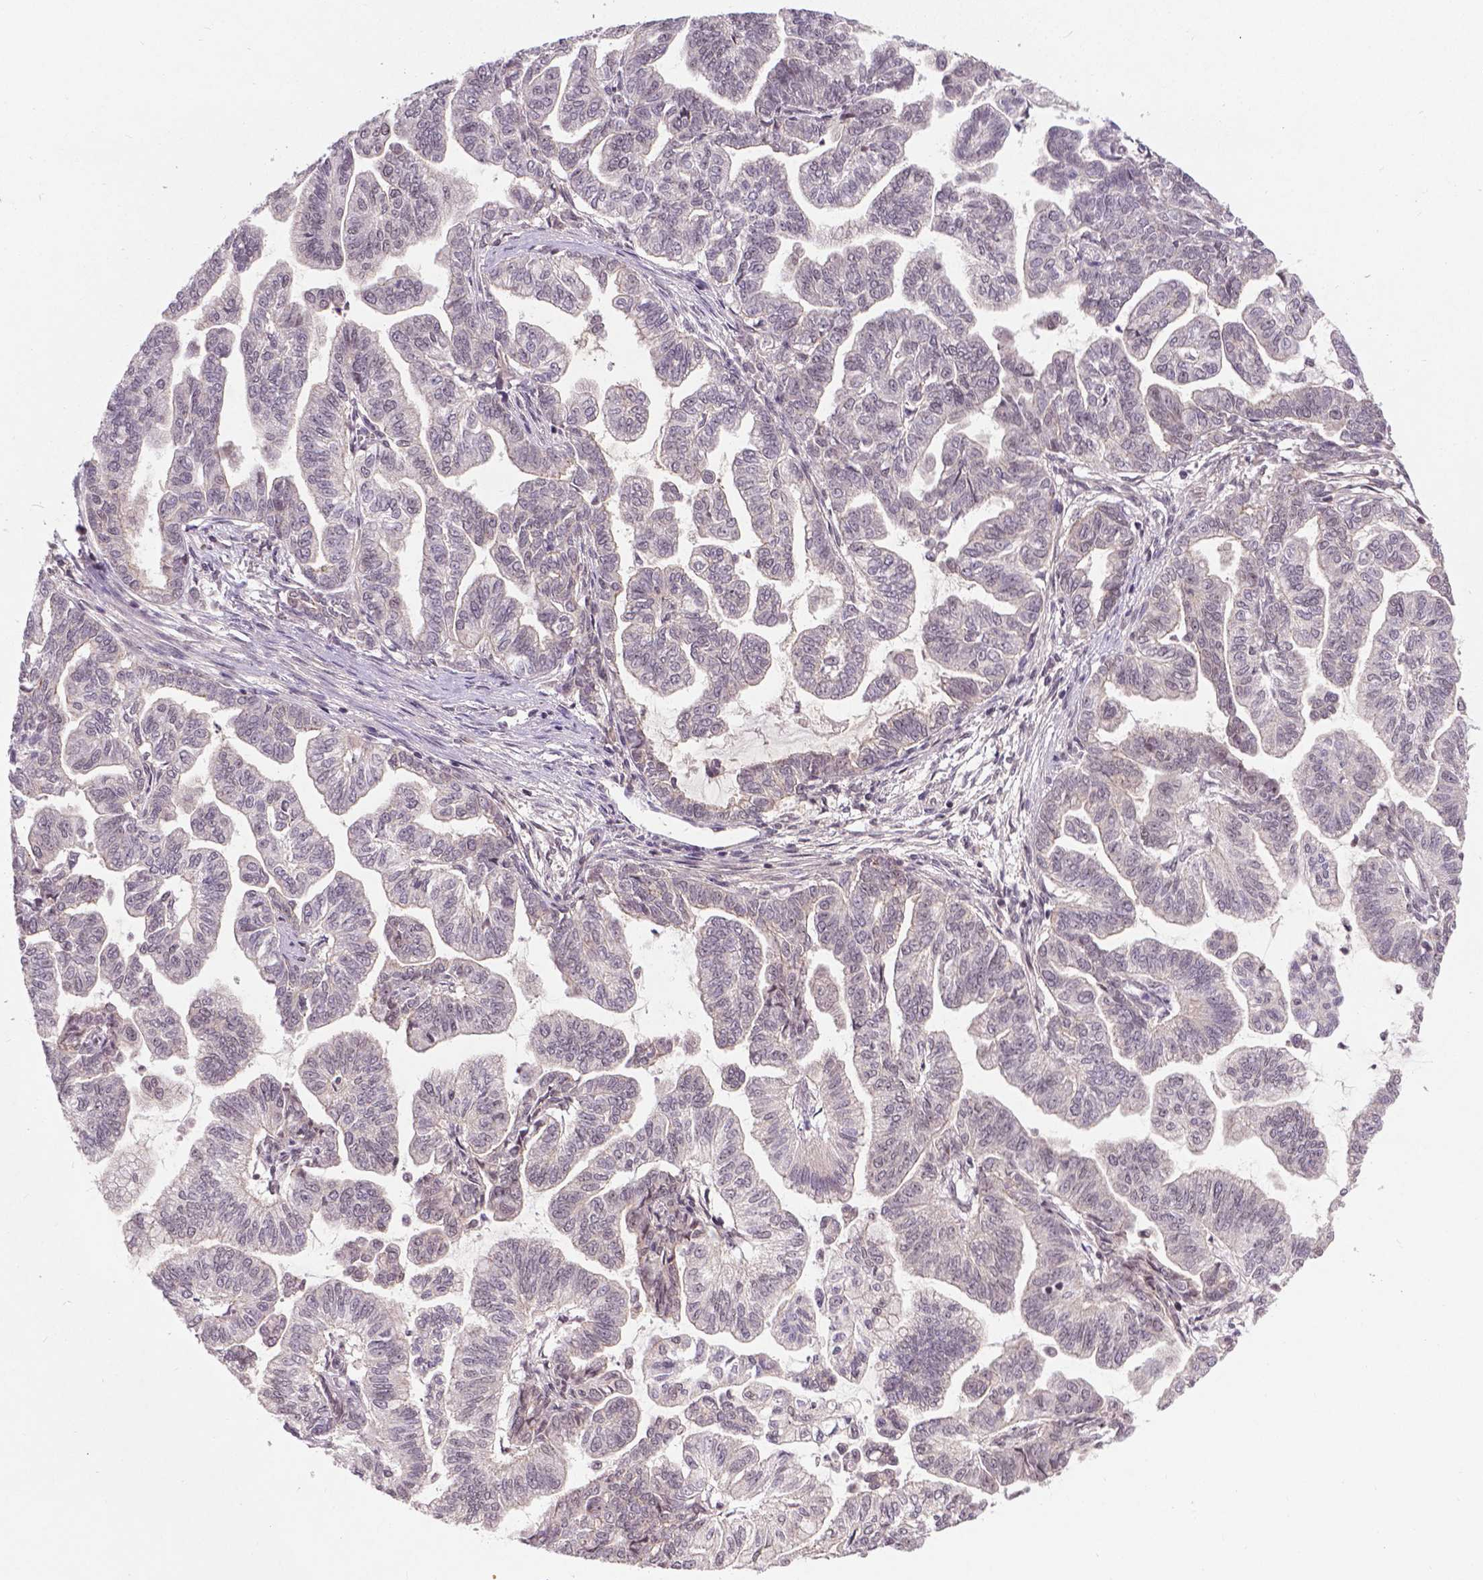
{"staining": {"intensity": "negative", "quantity": "none", "location": "none"}, "tissue": "stomach cancer", "cell_type": "Tumor cells", "image_type": "cancer", "snomed": [{"axis": "morphology", "description": "Adenocarcinoma, NOS"}, {"axis": "topography", "description": "Stomach"}], "caption": "Immunohistochemistry (IHC) micrograph of neoplastic tissue: stomach adenocarcinoma stained with DAB demonstrates no significant protein expression in tumor cells.", "gene": "ANKRD54", "patient": {"sex": "male", "age": 83}}